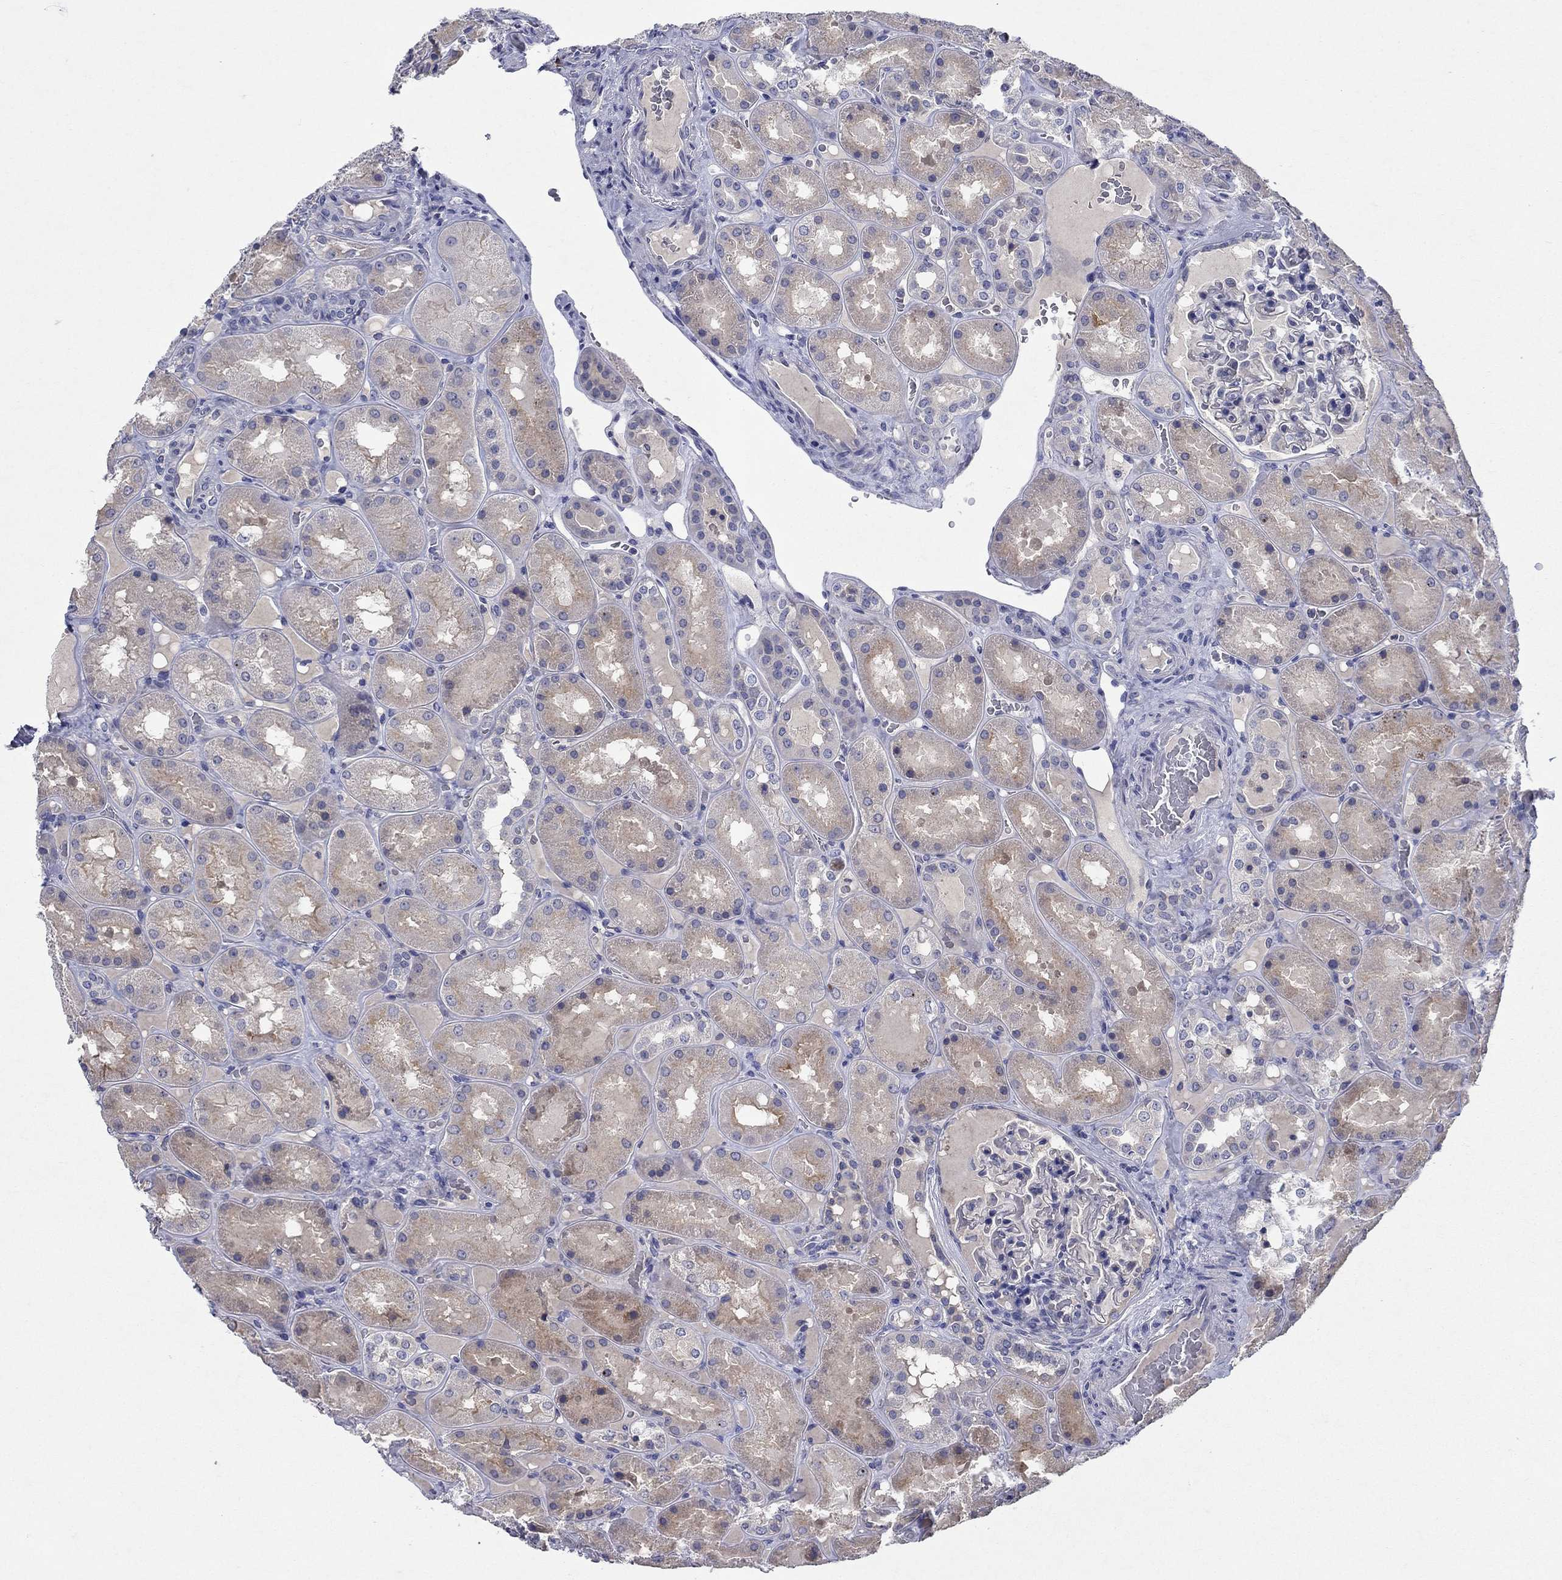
{"staining": {"intensity": "negative", "quantity": "none", "location": "none"}, "tissue": "kidney", "cell_type": "Cells in glomeruli", "image_type": "normal", "snomed": [{"axis": "morphology", "description": "Normal tissue, NOS"}, {"axis": "topography", "description": "Kidney"}], "caption": "Image shows no significant protein positivity in cells in glomeruli of benign kidney.", "gene": "SULT2B1", "patient": {"sex": "male", "age": 73}}